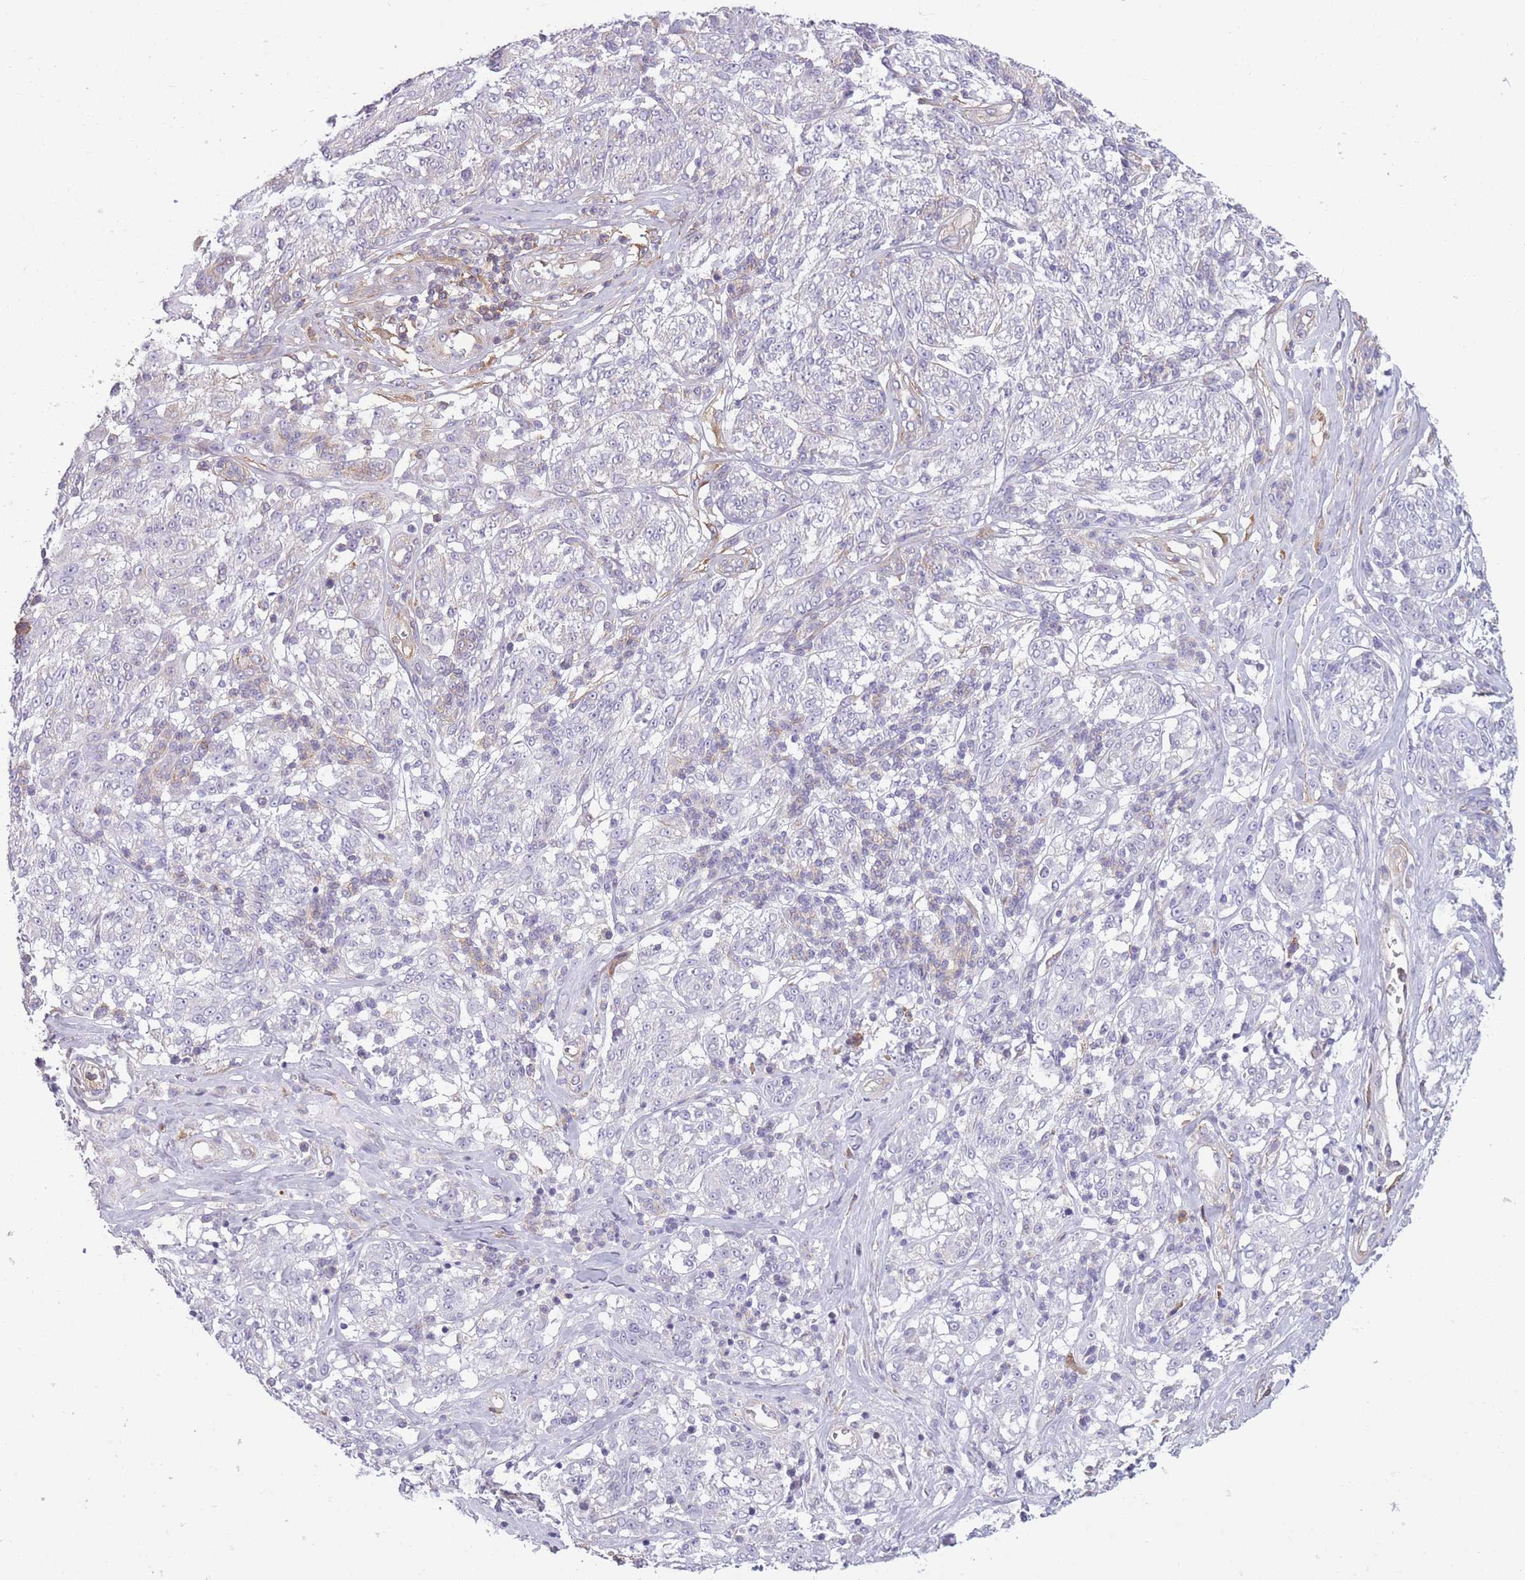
{"staining": {"intensity": "negative", "quantity": "none", "location": "none"}, "tissue": "melanoma", "cell_type": "Tumor cells", "image_type": "cancer", "snomed": [{"axis": "morphology", "description": "Malignant melanoma, NOS"}, {"axis": "topography", "description": "Skin"}], "caption": "Malignant melanoma was stained to show a protein in brown. There is no significant staining in tumor cells.", "gene": "ADD1", "patient": {"sex": "female", "age": 63}}